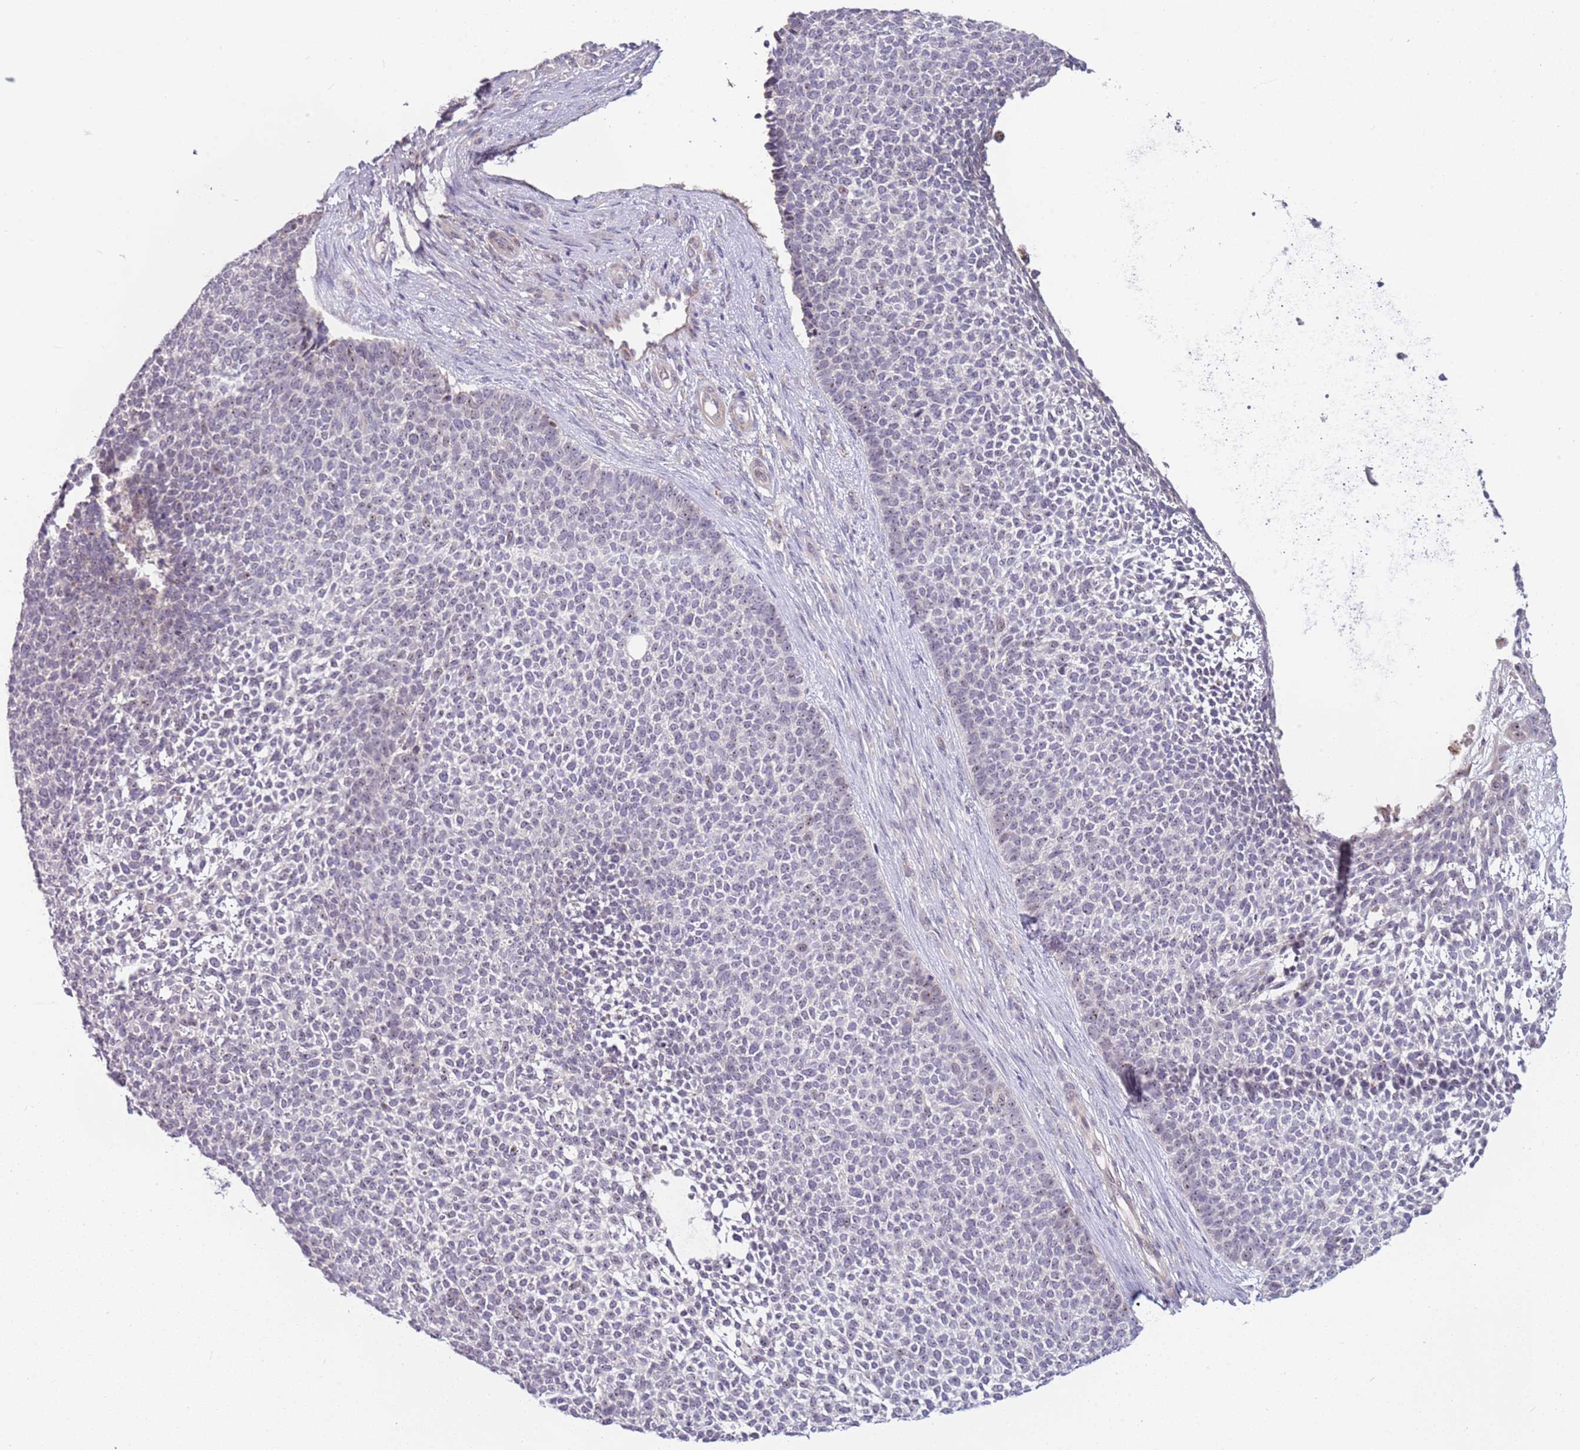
{"staining": {"intensity": "negative", "quantity": "none", "location": "none"}, "tissue": "skin cancer", "cell_type": "Tumor cells", "image_type": "cancer", "snomed": [{"axis": "morphology", "description": "Basal cell carcinoma"}, {"axis": "topography", "description": "Skin"}], "caption": "IHC histopathology image of human skin cancer (basal cell carcinoma) stained for a protein (brown), which displays no staining in tumor cells.", "gene": "UCMA", "patient": {"sex": "female", "age": 84}}